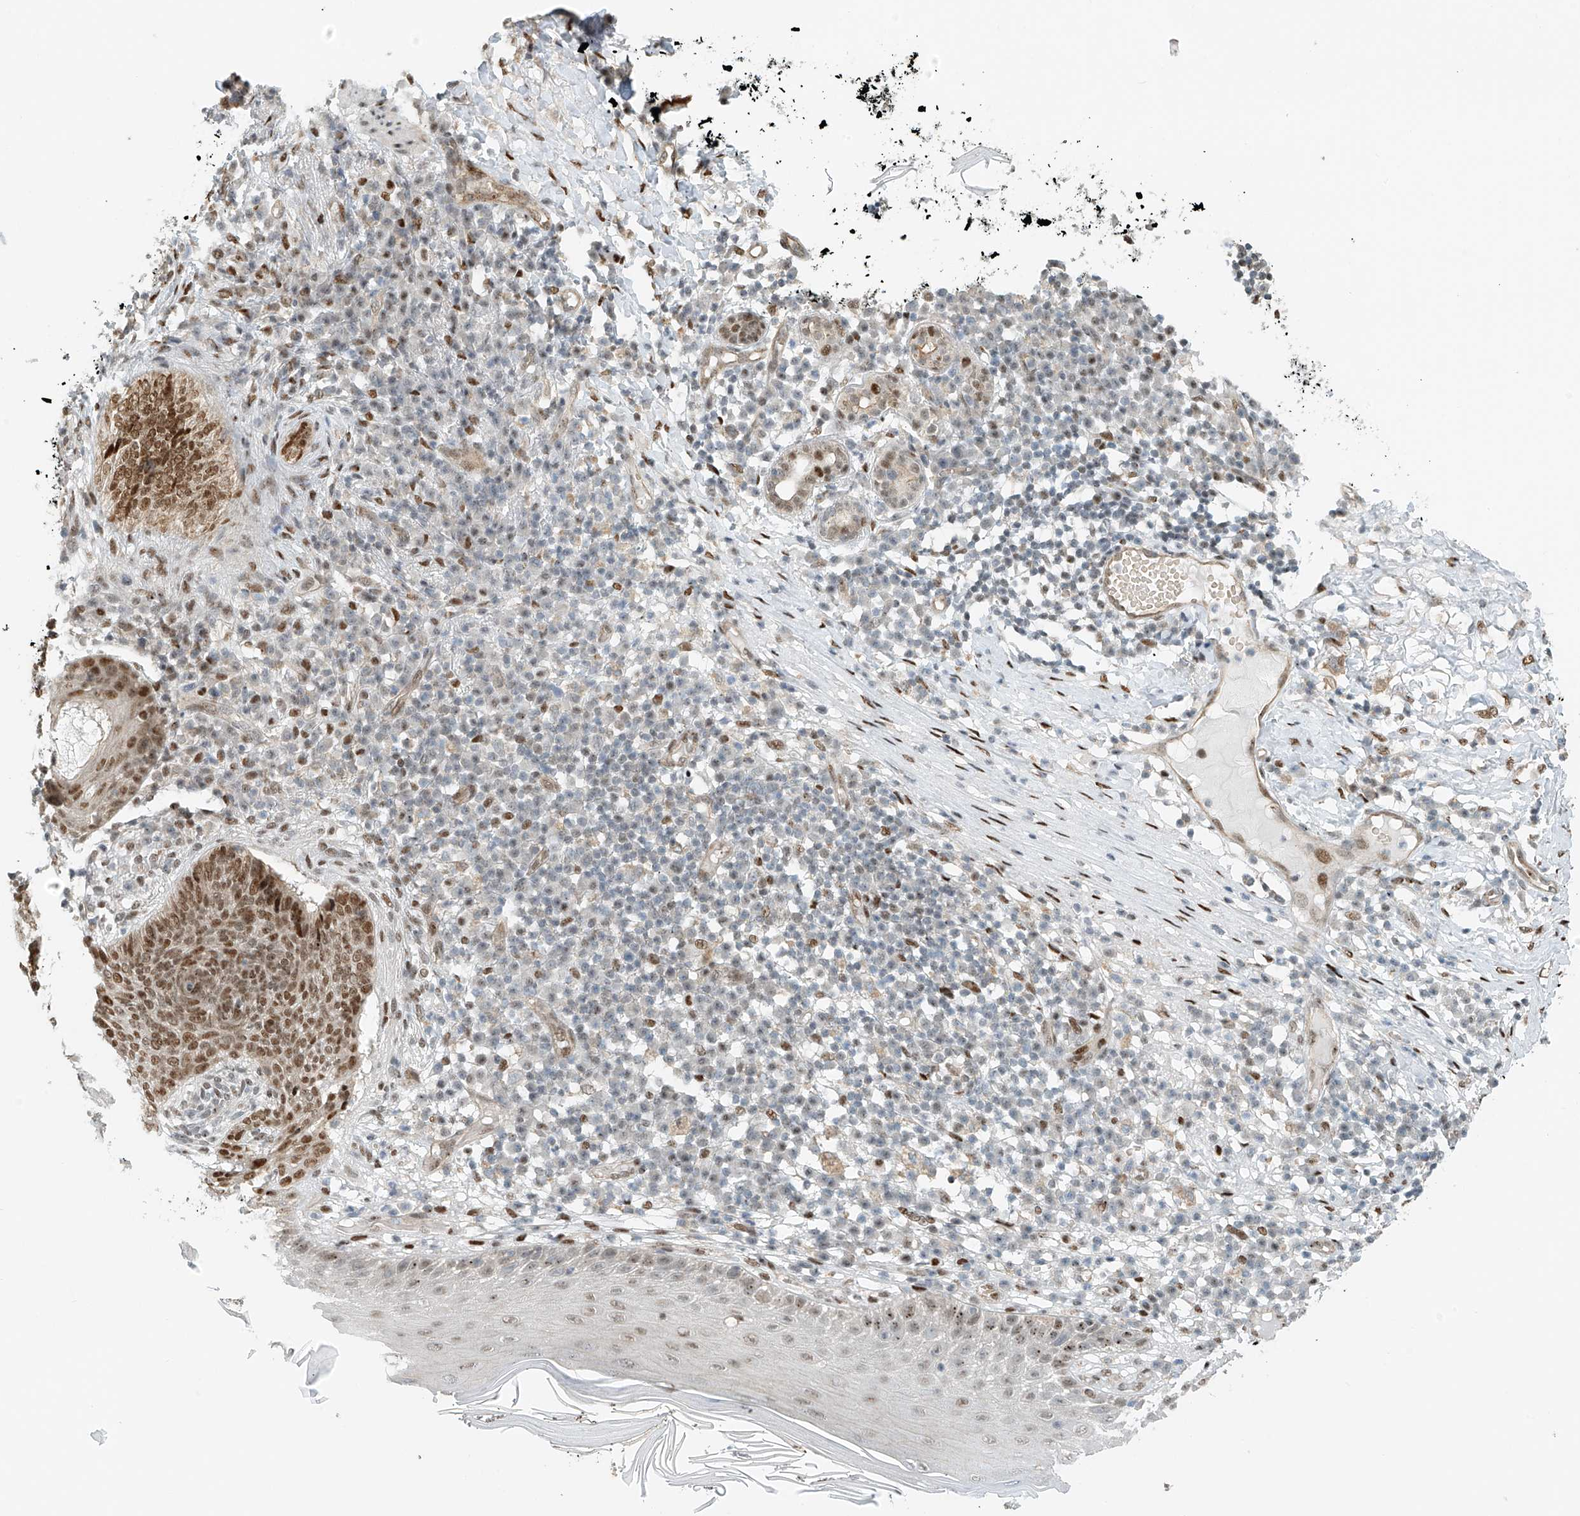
{"staining": {"intensity": "moderate", "quantity": ">75%", "location": "nuclear"}, "tissue": "skin cancer", "cell_type": "Tumor cells", "image_type": "cancer", "snomed": [{"axis": "morphology", "description": "Basal cell carcinoma"}, {"axis": "topography", "description": "Skin"}], "caption": "Skin cancer (basal cell carcinoma) stained with immunohistochemistry shows moderate nuclear staining in approximately >75% of tumor cells.", "gene": "ZNF514", "patient": {"sex": "male", "age": 85}}